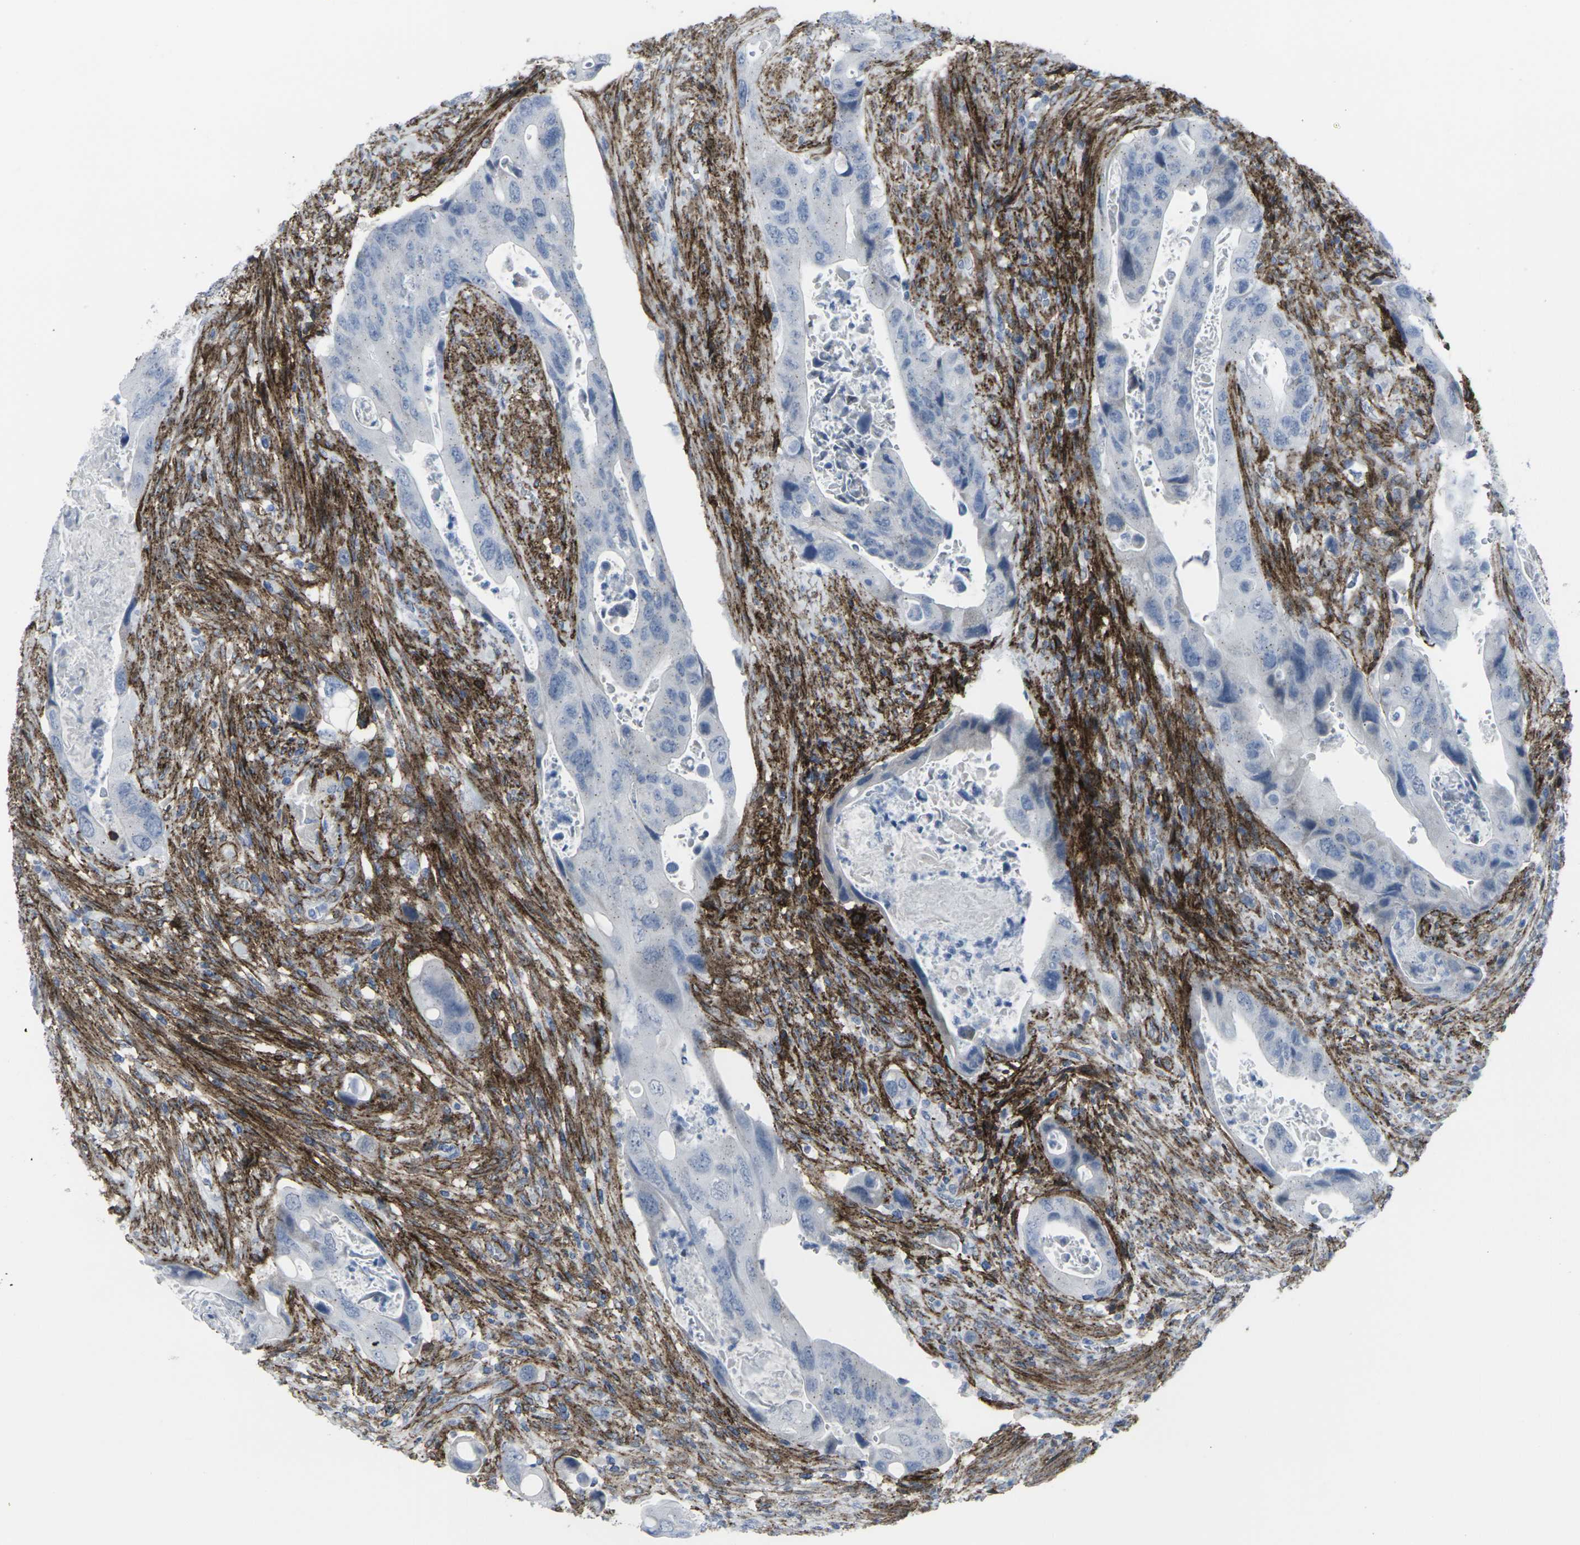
{"staining": {"intensity": "negative", "quantity": "none", "location": "none"}, "tissue": "colorectal cancer", "cell_type": "Tumor cells", "image_type": "cancer", "snomed": [{"axis": "morphology", "description": "Adenocarcinoma, NOS"}, {"axis": "topography", "description": "Rectum"}], "caption": "A histopathology image of human adenocarcinoma (colorectal) is negative for staining in tumor cells.", "gene": "CDH11", "patient": {"sex": "female", "age": 57}}